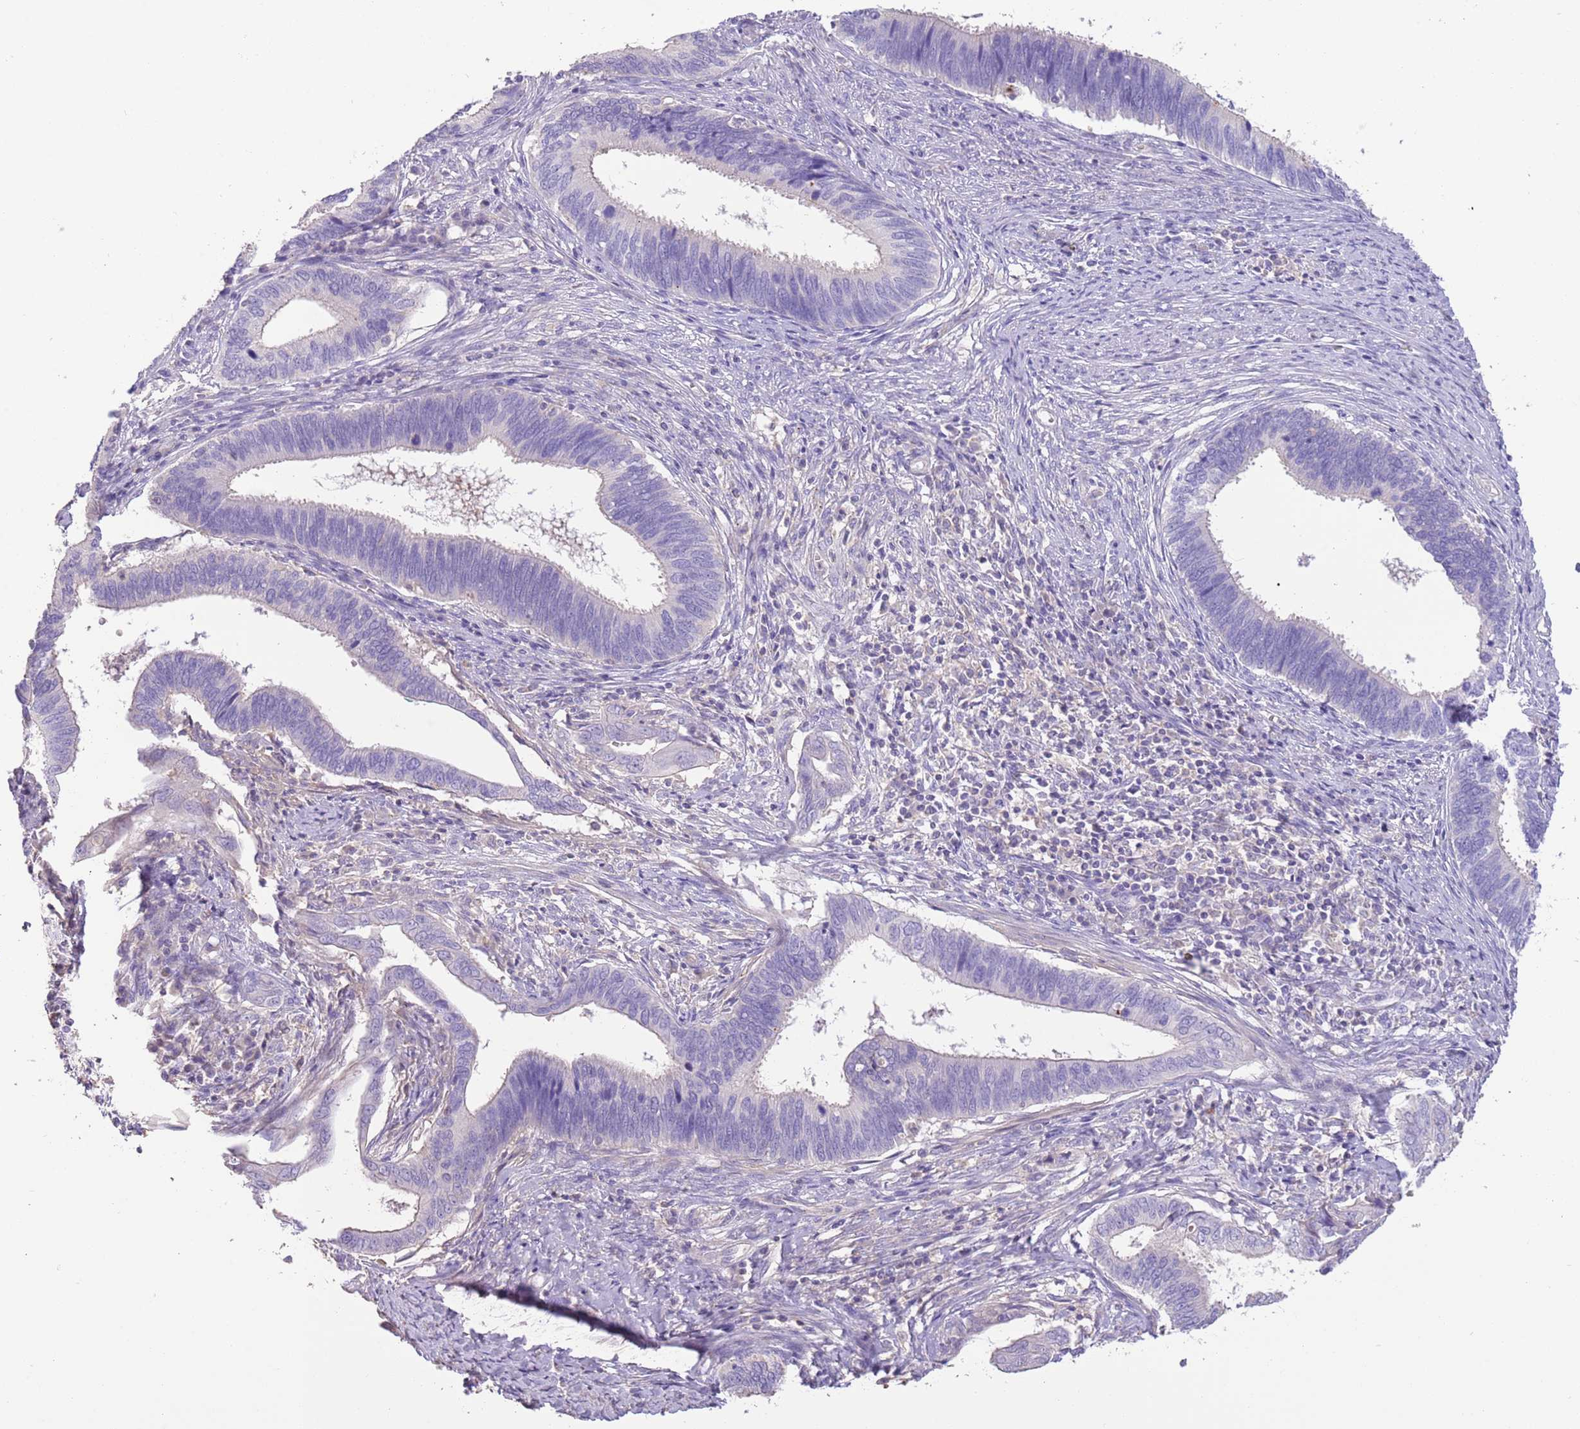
{"staining": {"intensity": "negative", "quantity": "none", "location": "none"}, "tissue": "cervical cancer", "cell_type": "Tumor cells", "image_type": "cancer", "snomed": [{"axis": "morphology", "description": "Adenocarcinoma, NOS"}, {"axis": "topography", "description": "Cervix"}], "caption": "Immunohistochemistry (IHC) micrograph of adenocarcinoma (cervical) stained for a protein (brown), which shows no staining in tumor cells. (IHC, brightfield microscopy, high magnification).", "gene": "SFTPA1", "patient": {"sex": "female", "age": 42}}